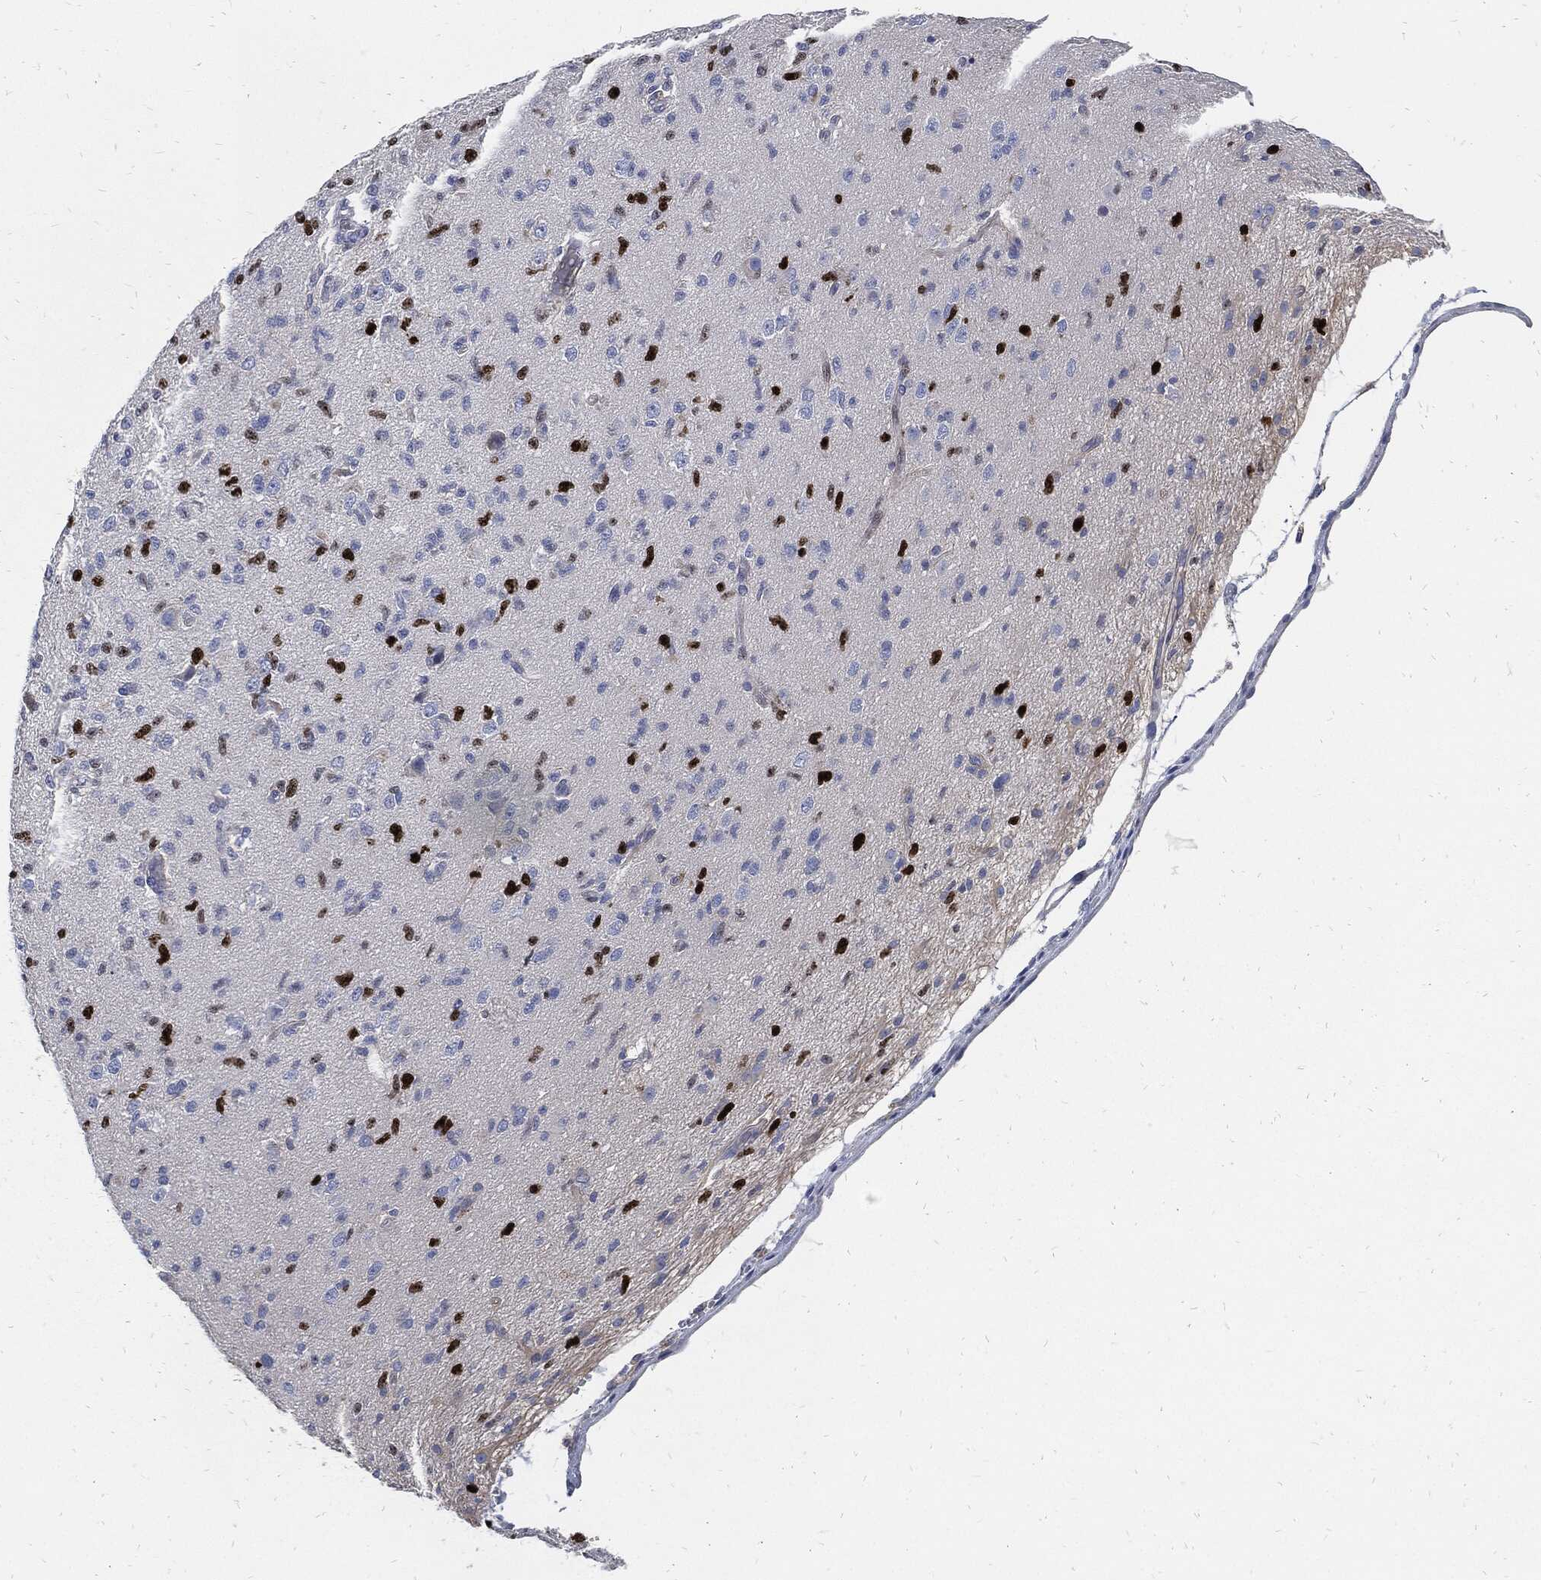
{"staining": {"intensity": "strong", "quantity": "<25%", "location": "nuclear"}, "tissue": "glioma", "cell_type": "Tumor cells", "image_type": "cancer", "snomed": [{"axis": "morphology", "description": "Glioma, malignant, High grade"}, {"axis": "topography", "description": "Brain"}], "caption": "Strong nuclear protein positivity is seen in approximately <25% of tumor cells in high-grade glioma (malignant). The staining was performed using DAB (3,3'-diaminobenzidine), with brown indicating positive protein expression. Nuclei are stained blue with hematoxylin.", "gene": "MKI67", "patient": {"sex": "male", "age": 56}}